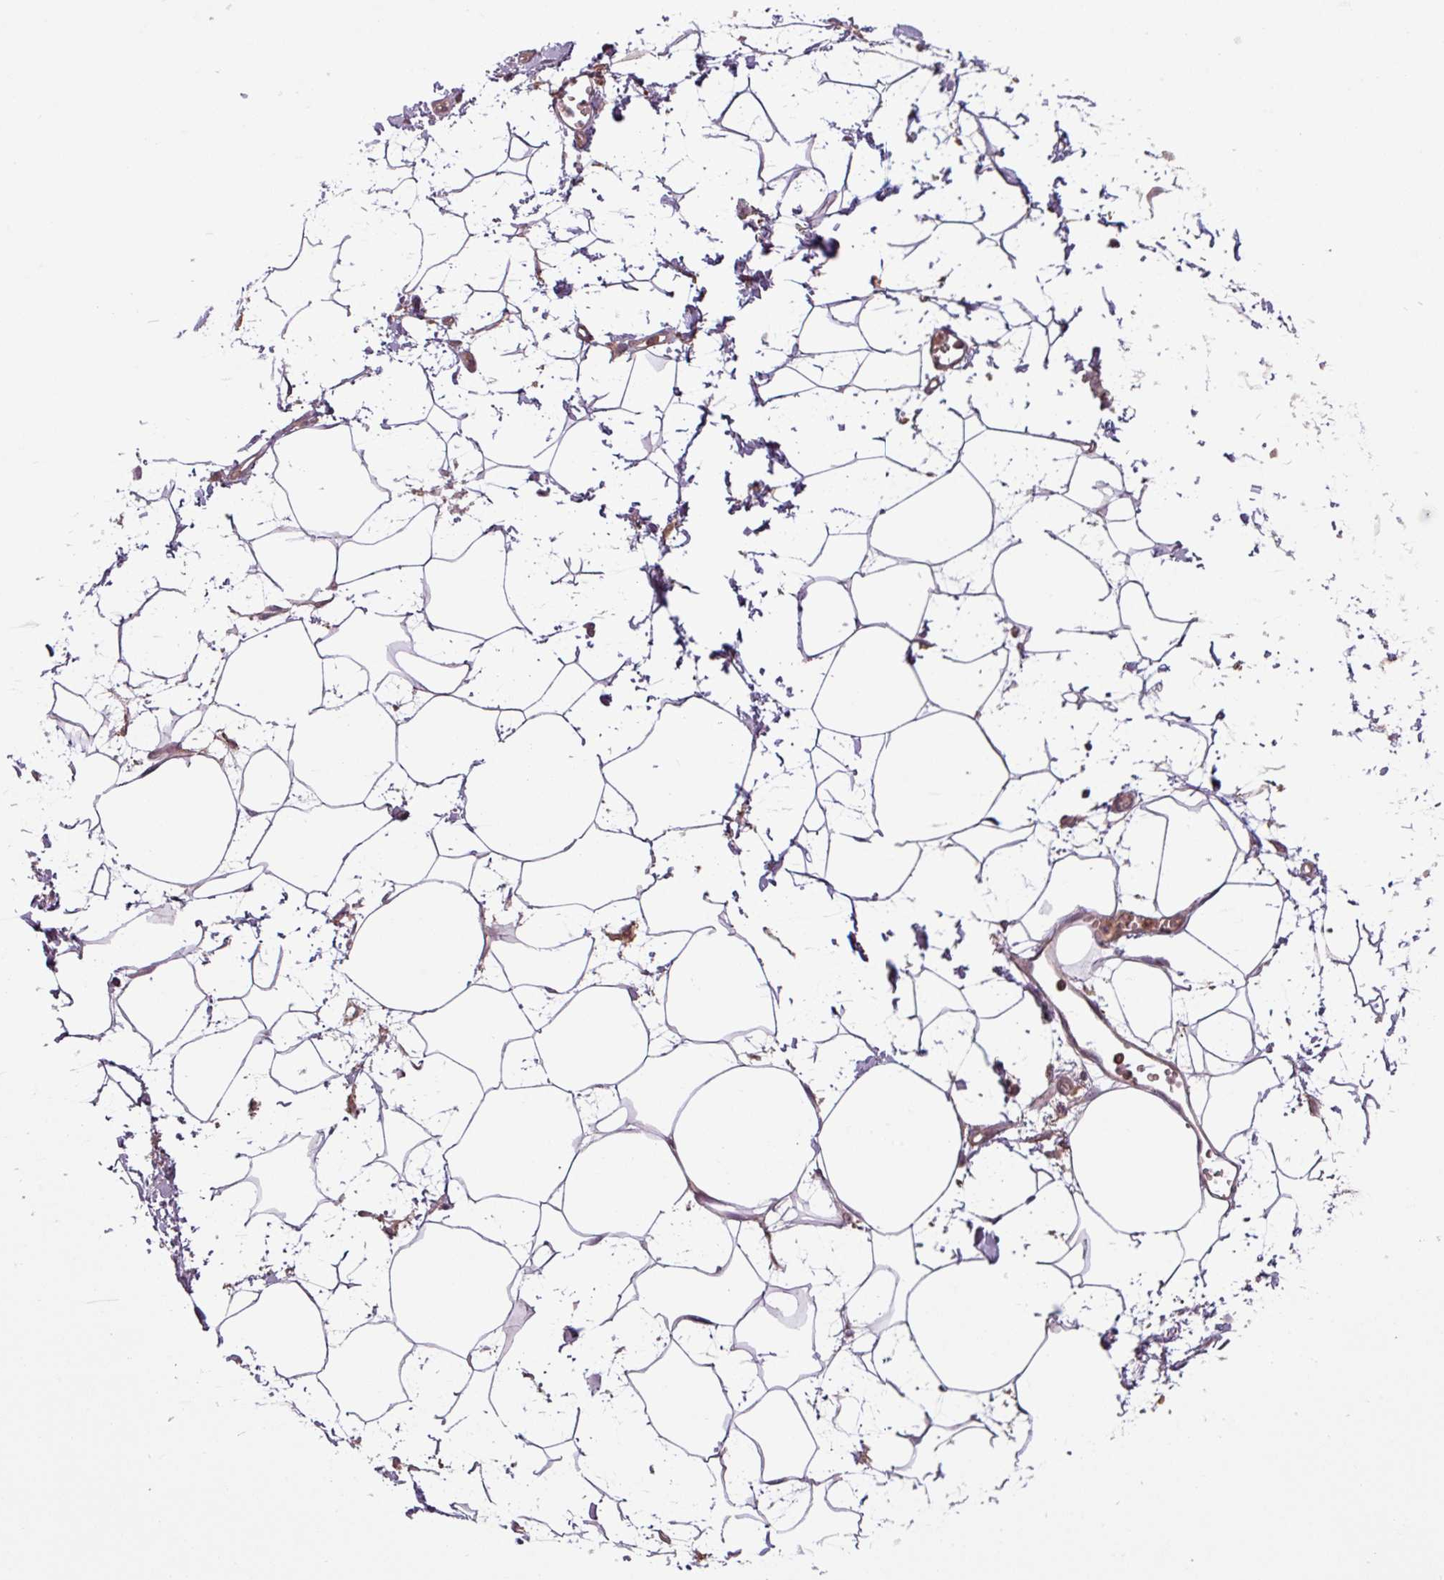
{"staining": {"intensity": "negative", "quantity": "none", "location": "none"}, "tissue": "adipose tissue", "cell_type": "Adipocytes", "image_type": "normal", "snomed": [{"axis": "morphology", "description": "Normal tissue, NOS"}, {"axis": "topography", "description": "Prostate"}, {"axis": "topography", "description": "Peripheral nerve tissue"}], "caption": "The histopathology image shows no staining of adipocytes in benign adipose tissue. (DAB (3,3'-diaminobenzidine) immunohistochemistry, high magnification).", "gene": "SH3BGRL", "patient": {"sex": "male", "age": 55}}